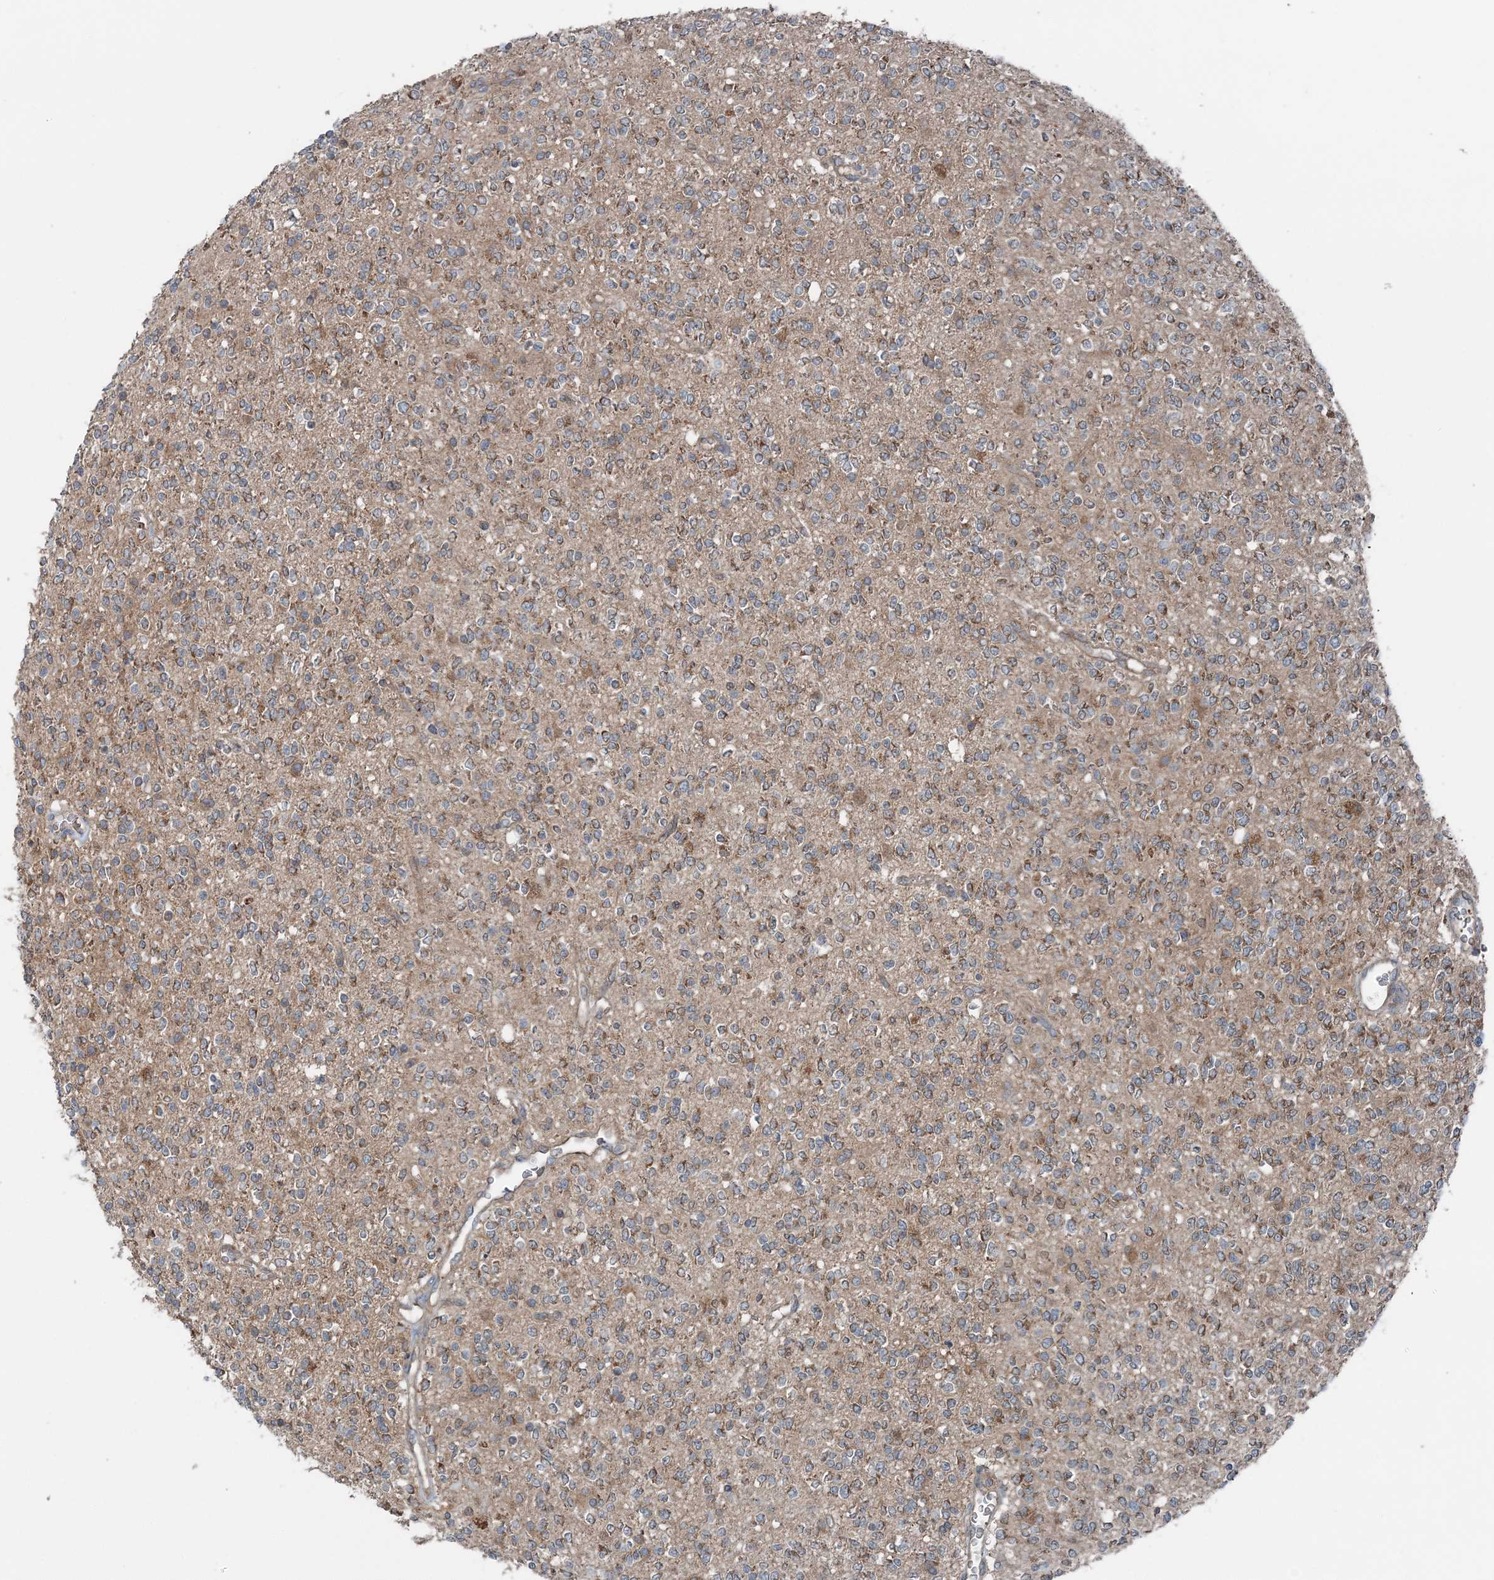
{"staining": {"intensity": "moderate", "quantity": "<25%", "location": "cytoplasmic/membranous"}, "tissue": "glioma", "cell_type": "Tumor cells", "image_type": "cancer", "snomed": [{"axis": "morphology", "description": "Glioma, malignant, High grade"}, {"axis": "topography", "description": "Brain"}], "caption": "This is an image of immunohistochemistry (IHC) staining of glioma, which shows moderate staining in the cytoplasmic/membranous of tumor cells.", "gene": "ASNSD1", "patient": {"sex": "male", "age": 34}}